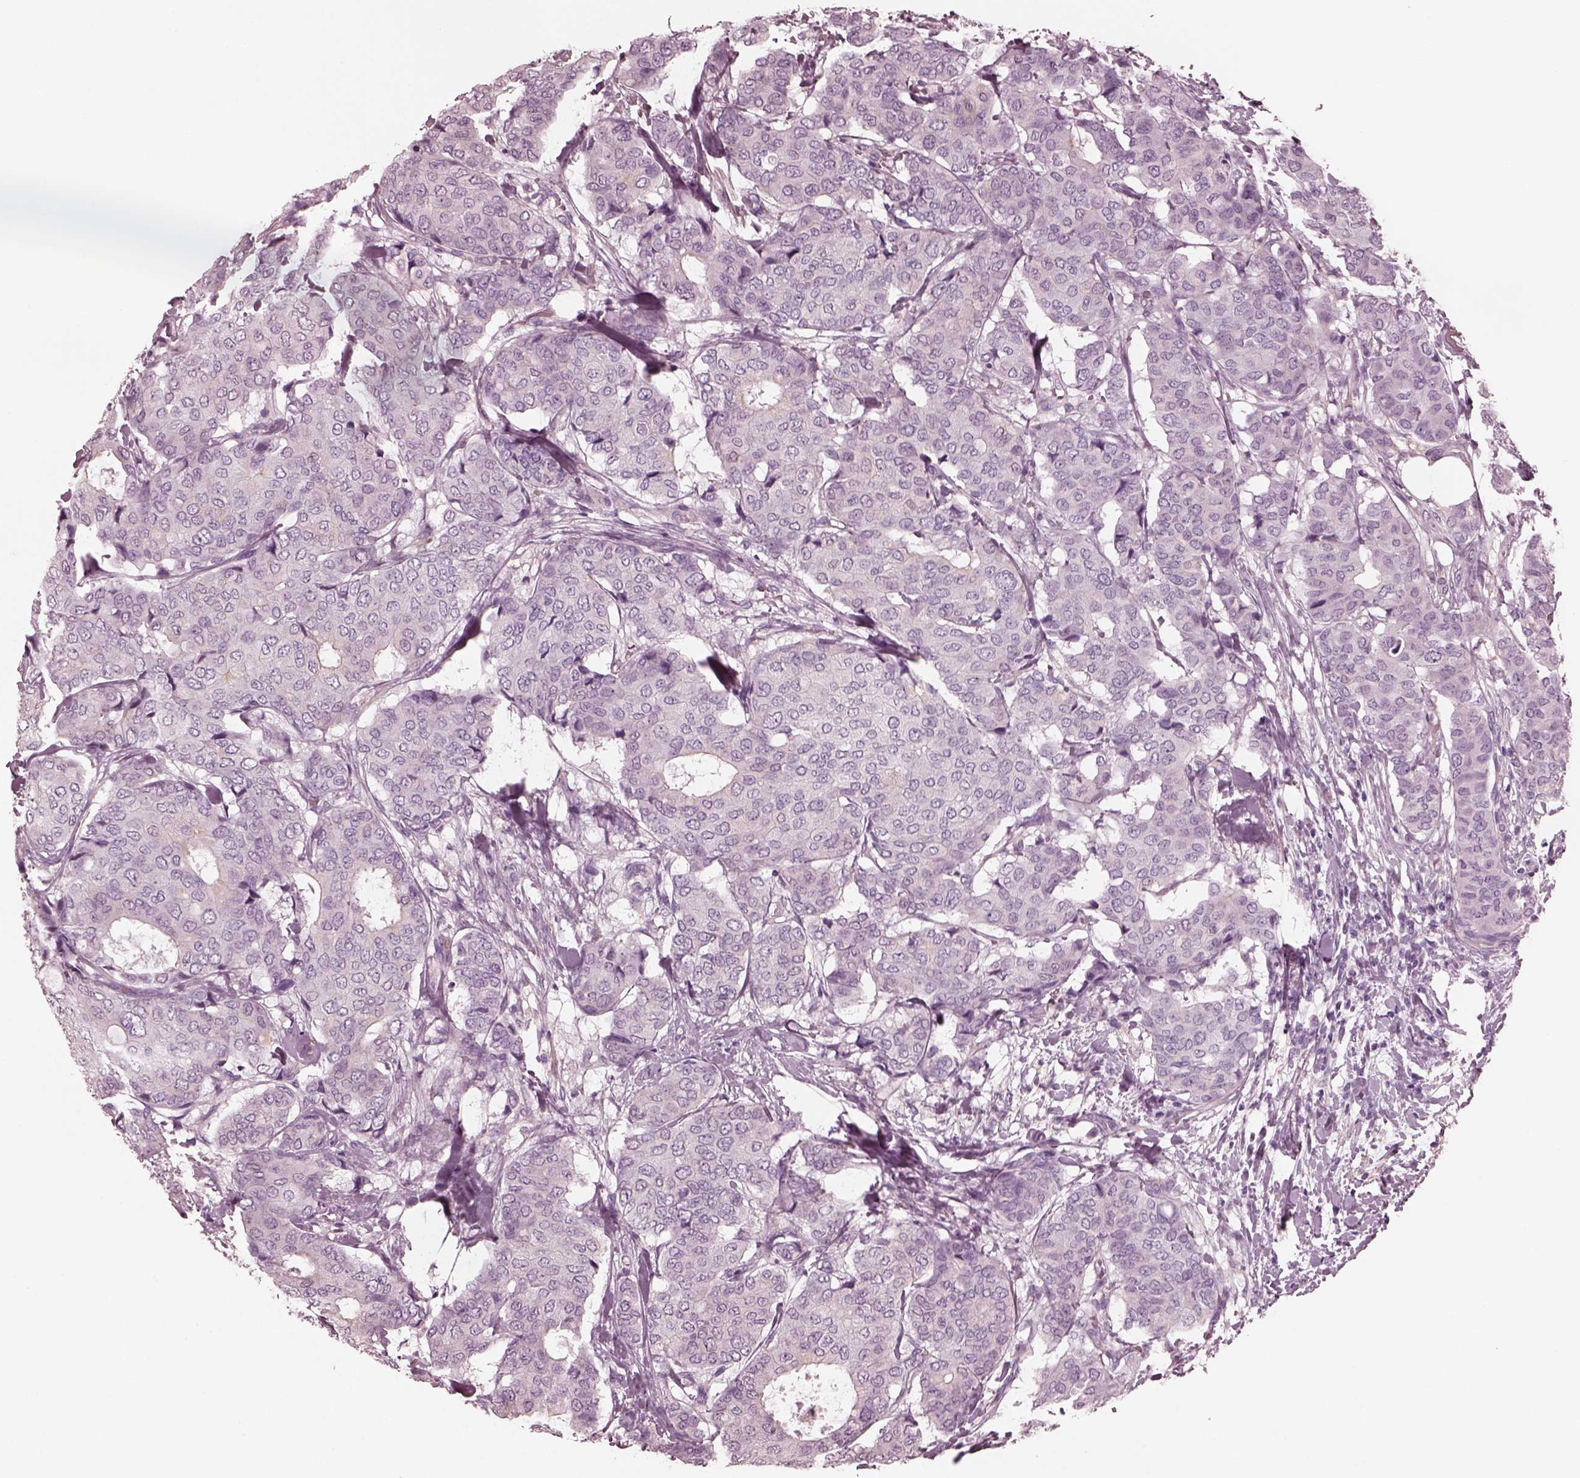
{"staining": {"intensity": "negative", "quantity": "none", "location": "none"}, "tissue": "breast cancer", "cell_type": "Tumor cells", "image_type": "cancer", "snomed": [{"axis": "morphology", "description": "Duct carcinoma"}, {"axis": "topography", "description": "Breast"}], "caption": "The immunohistochemistry (IHC) histopathology image has no significant staining in tumor cells of breast cancer tissue.", "gene": "CGA", "patient": {"sex": "female", "age": 75}}